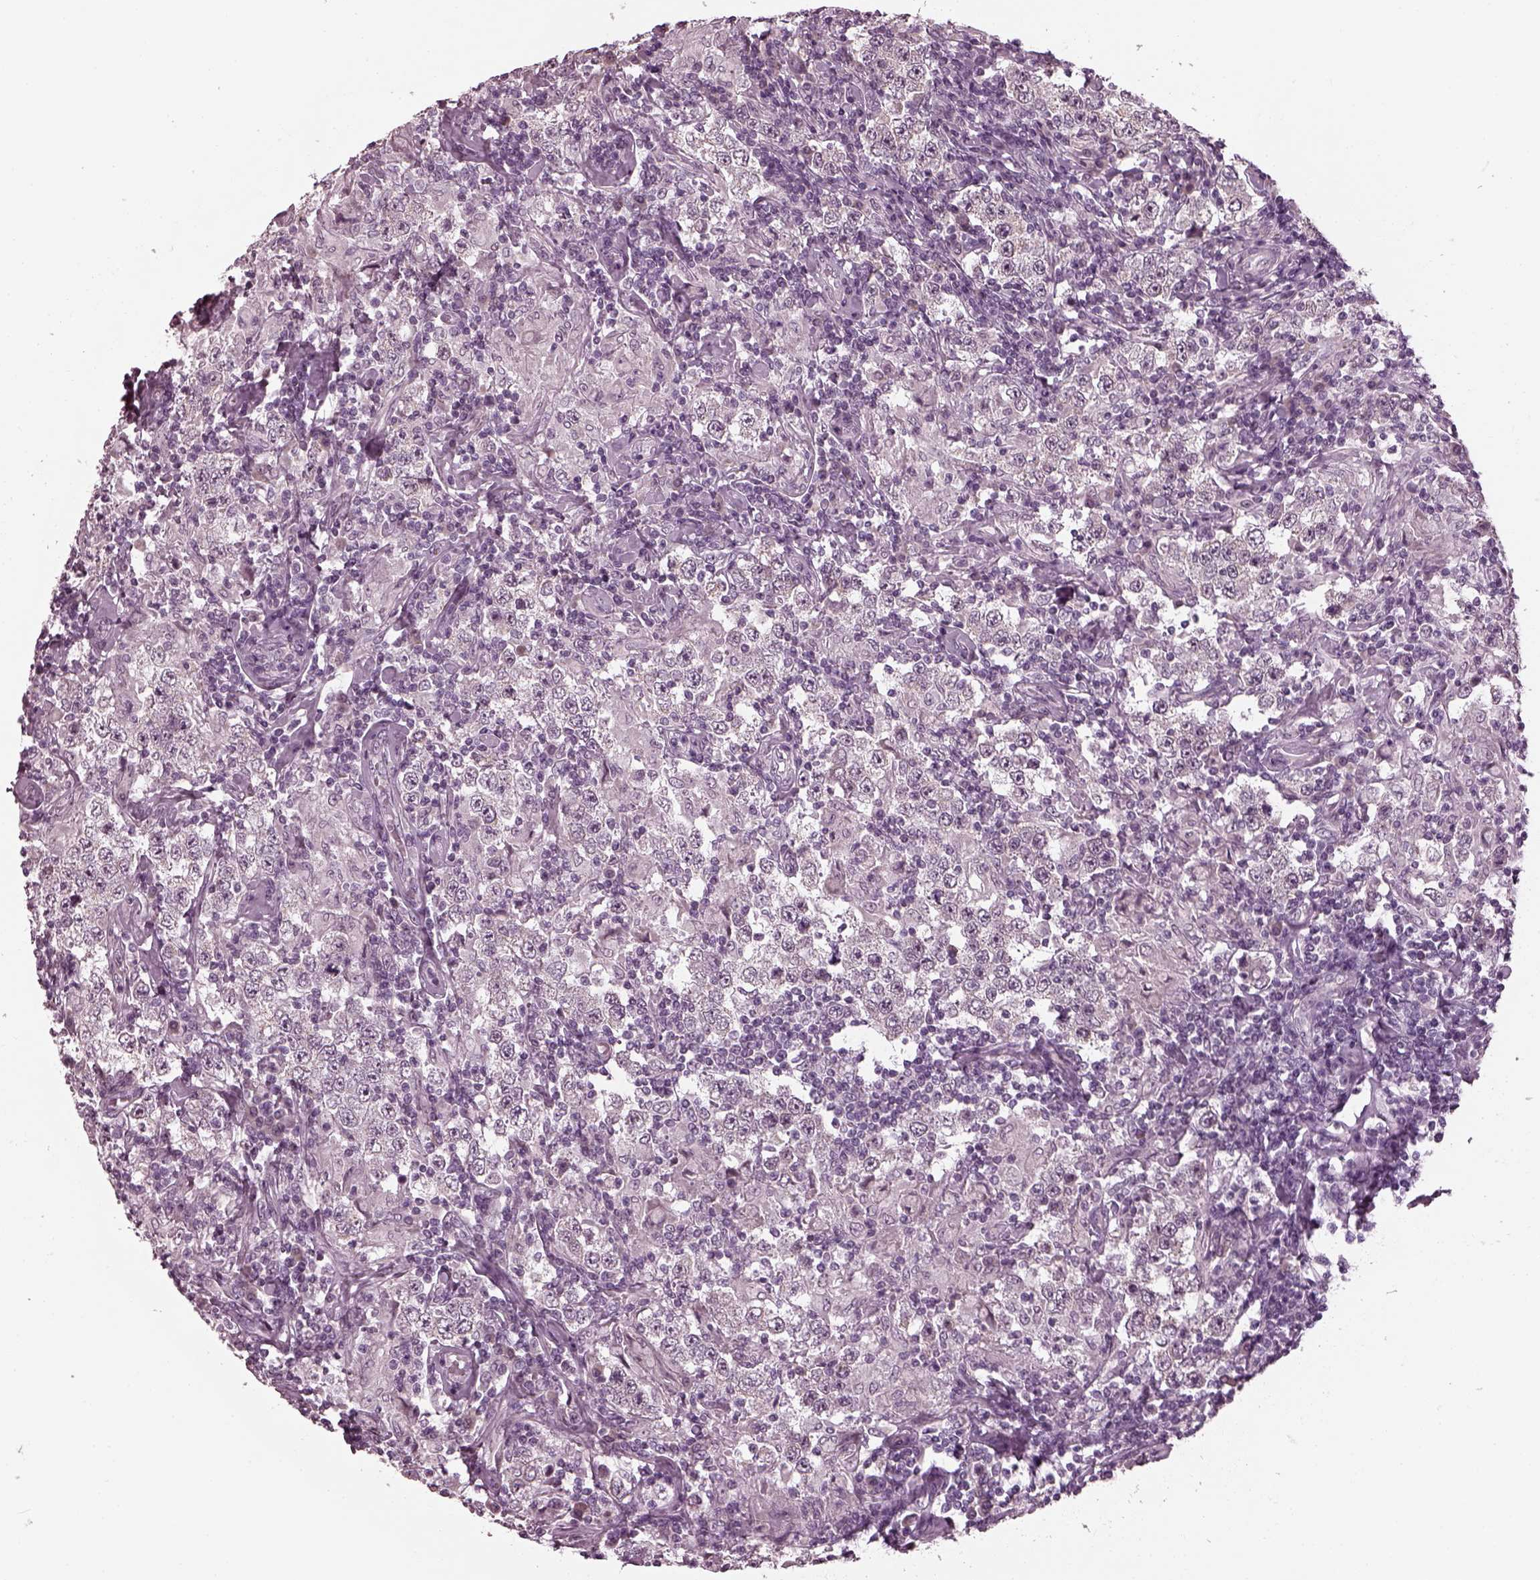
{"staining": {"intensity": "negative", "quantity": "none", "location": "none"}, "tissue": "testis cancer", "cell_type": "Tumor cells", "image_type": "cancer", "snomed": [{"axis": "morphology", "description": "Seminoma, NOS"}, {"axis": "morphology", "description": "Carcinoma, Embryonal, NOS"}, {"axis": "topography", "description": "Testis"}], "caption": "IHC histopathology image of human embryonal carcinoma (testis) stained for a protein (brown), which shows no staining in tumor cells.", "gene": "CLCN4", "patient": {"sex": "male", "age": 41}}